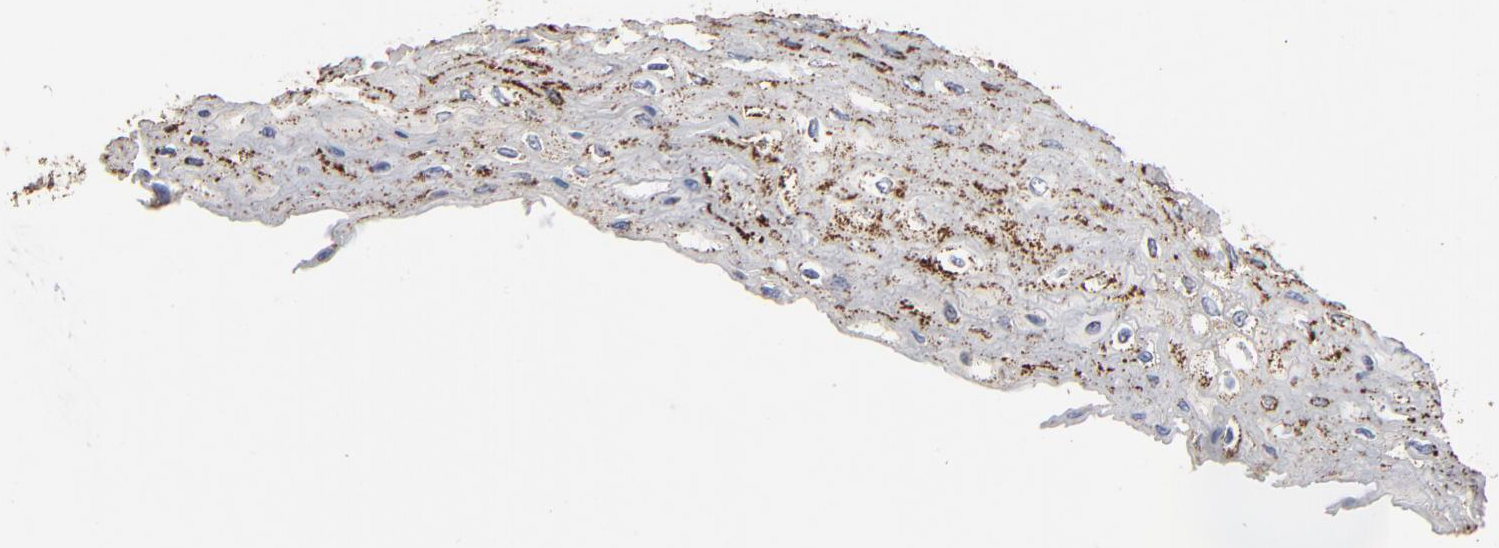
{"staining": {"intensity": "strong", "quantity": ">75%", "location": "cytoplasmic/membranous"}, "tissue": "esophagus", "cell_type": "Squamous epithelial cells", "image_type": "normal", "snomed": [{"axis": "morphology", "description": "Normal tissue, NOS"}, {"axis": "topography", "description": "Esophagus"}], "caption": "Protein staining of unremarkable esophagus reveals strong cytoplasmic/membranous staining in approximately >75% of squamous epithelial cells.", "gene": "UQCRC1", "patient": {"sex": "female", "age": 72}}